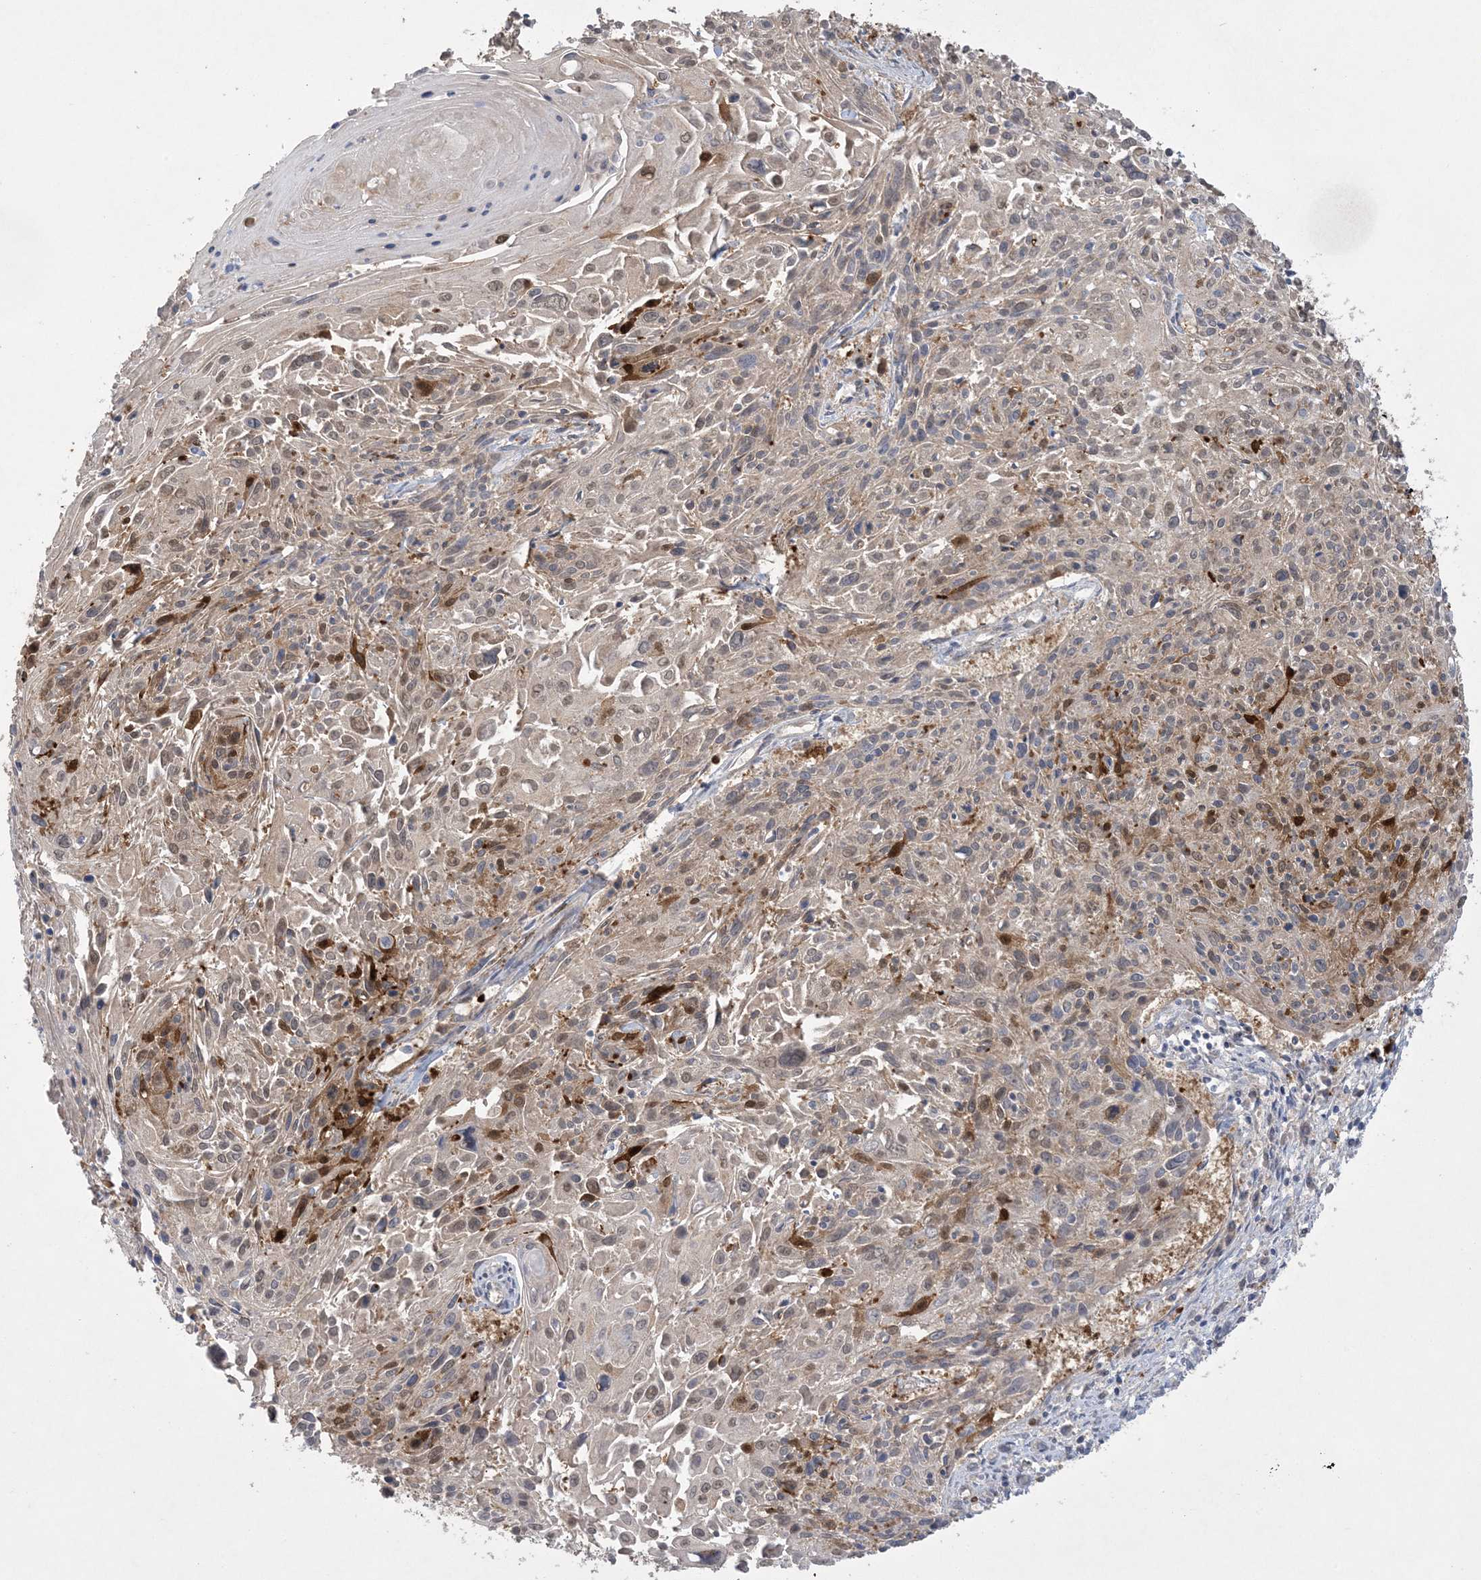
{"staining": {"intensity": "moderate", "quantity": "<25%", "location": "cytoplasmic/membranous,nuclear"}, "tissue": "cervical cancer", "cell_type": "Tumor cells", "image_type": "cancer", "snomed": [{"axis": "morphology", "description": "Squamous cell carcinoma, NOS"}, {"axis": "topography", "description": "Cervix"}], "caption": "The immunohistochemical stain highlights moderate cytoplasmic/membranous and nuclear staining in tumor cells of squamous cell carcinoma (cervical) tissue.", "gene": "HMGCS1", "patient": {"sex": "female", "age": 51}}